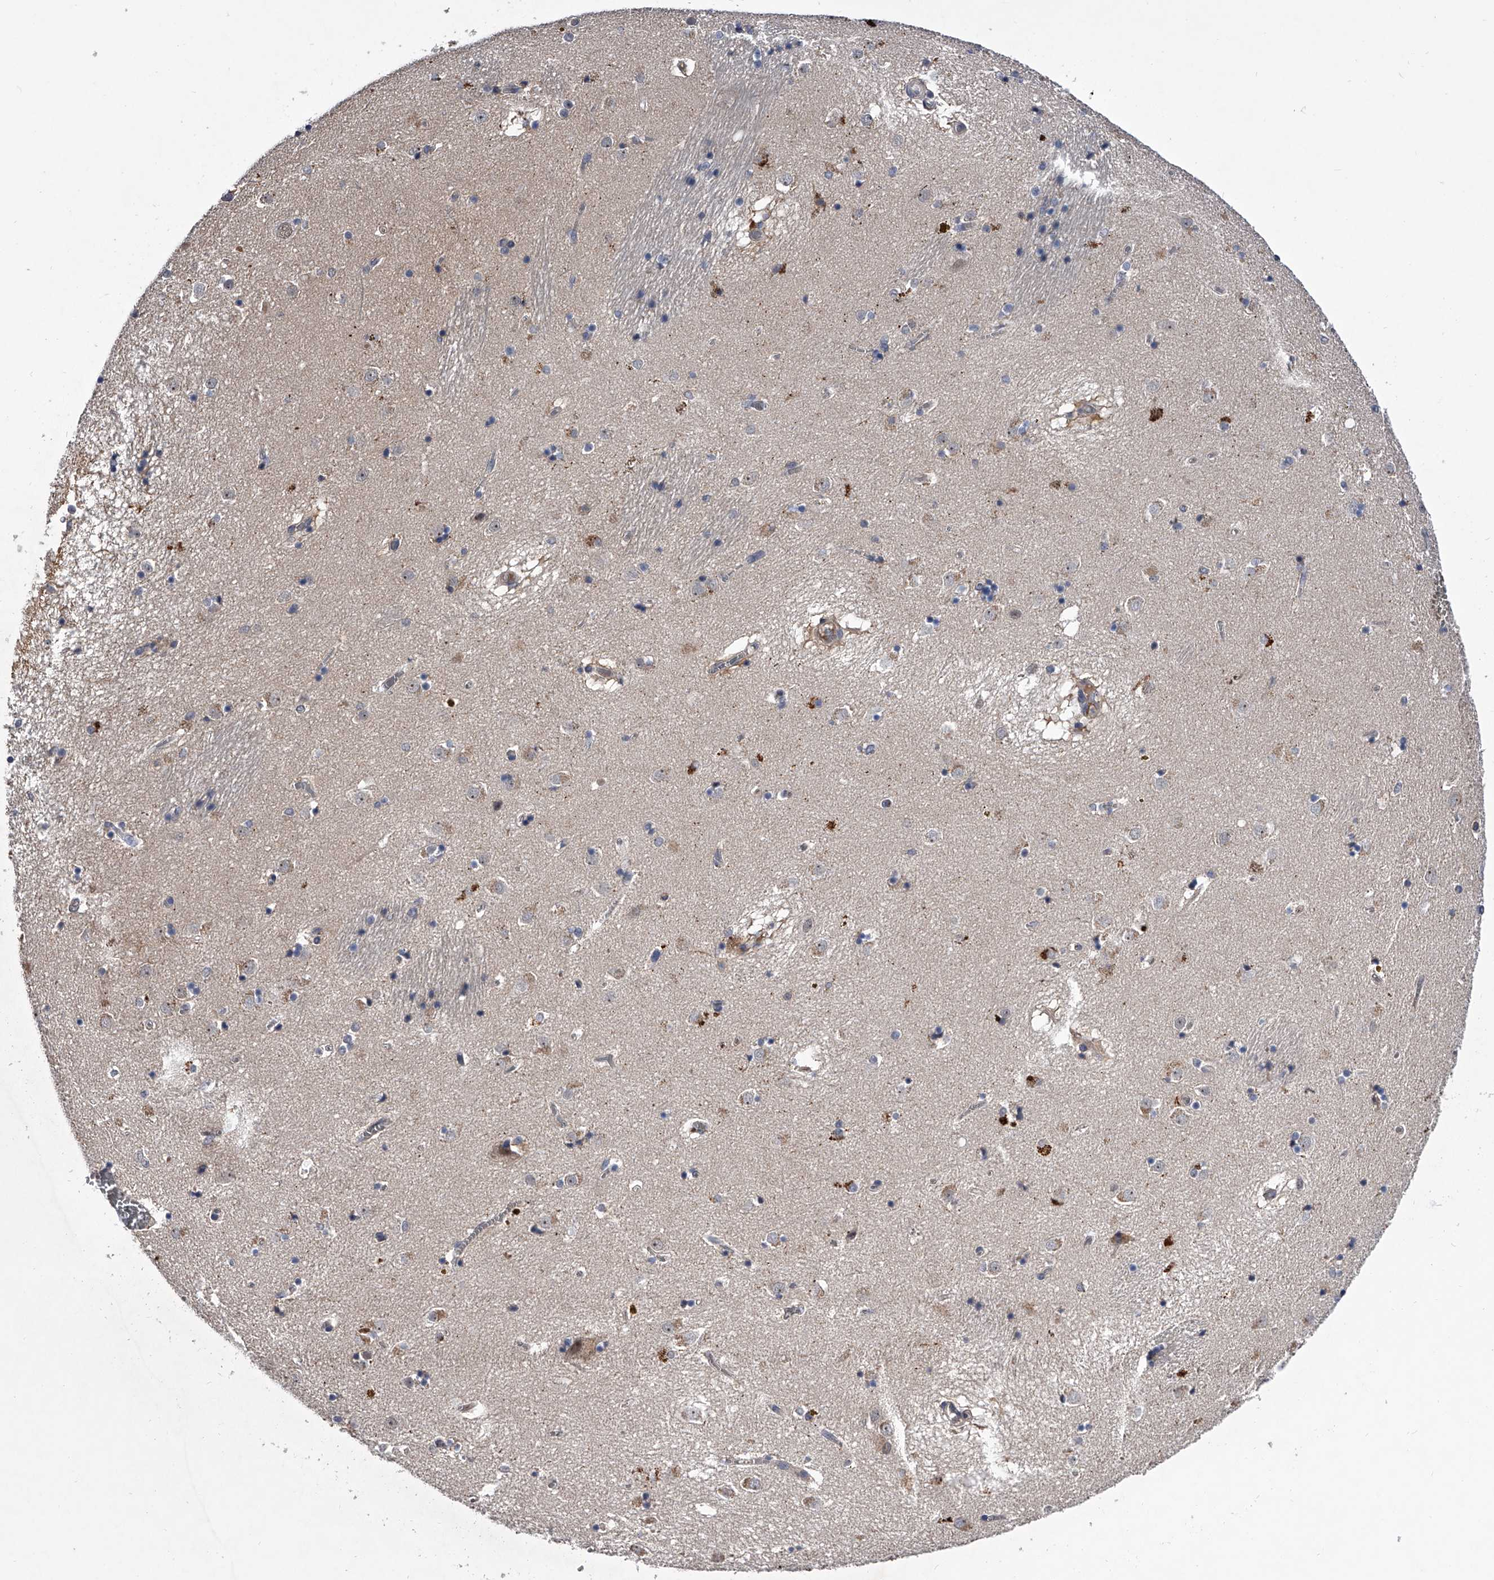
{"staining": {"intensity": "negative", "quantity": "none", "location": "none"}, "tissue": "caudate", "cell_type": "Glial cells", "image_type": "normal", "snomed": [{"axis": "morphology", "description": "Normal tissue, NOS"}, {"axis": "topography", "description": "Lateral ventricle wall"}], "caption": "This is an IHC histopathology image of unremarkable human caudate. There is no staining in glial cells.", "gene": "ZNF30", "patient": {"sex": "male", "age": 70}}